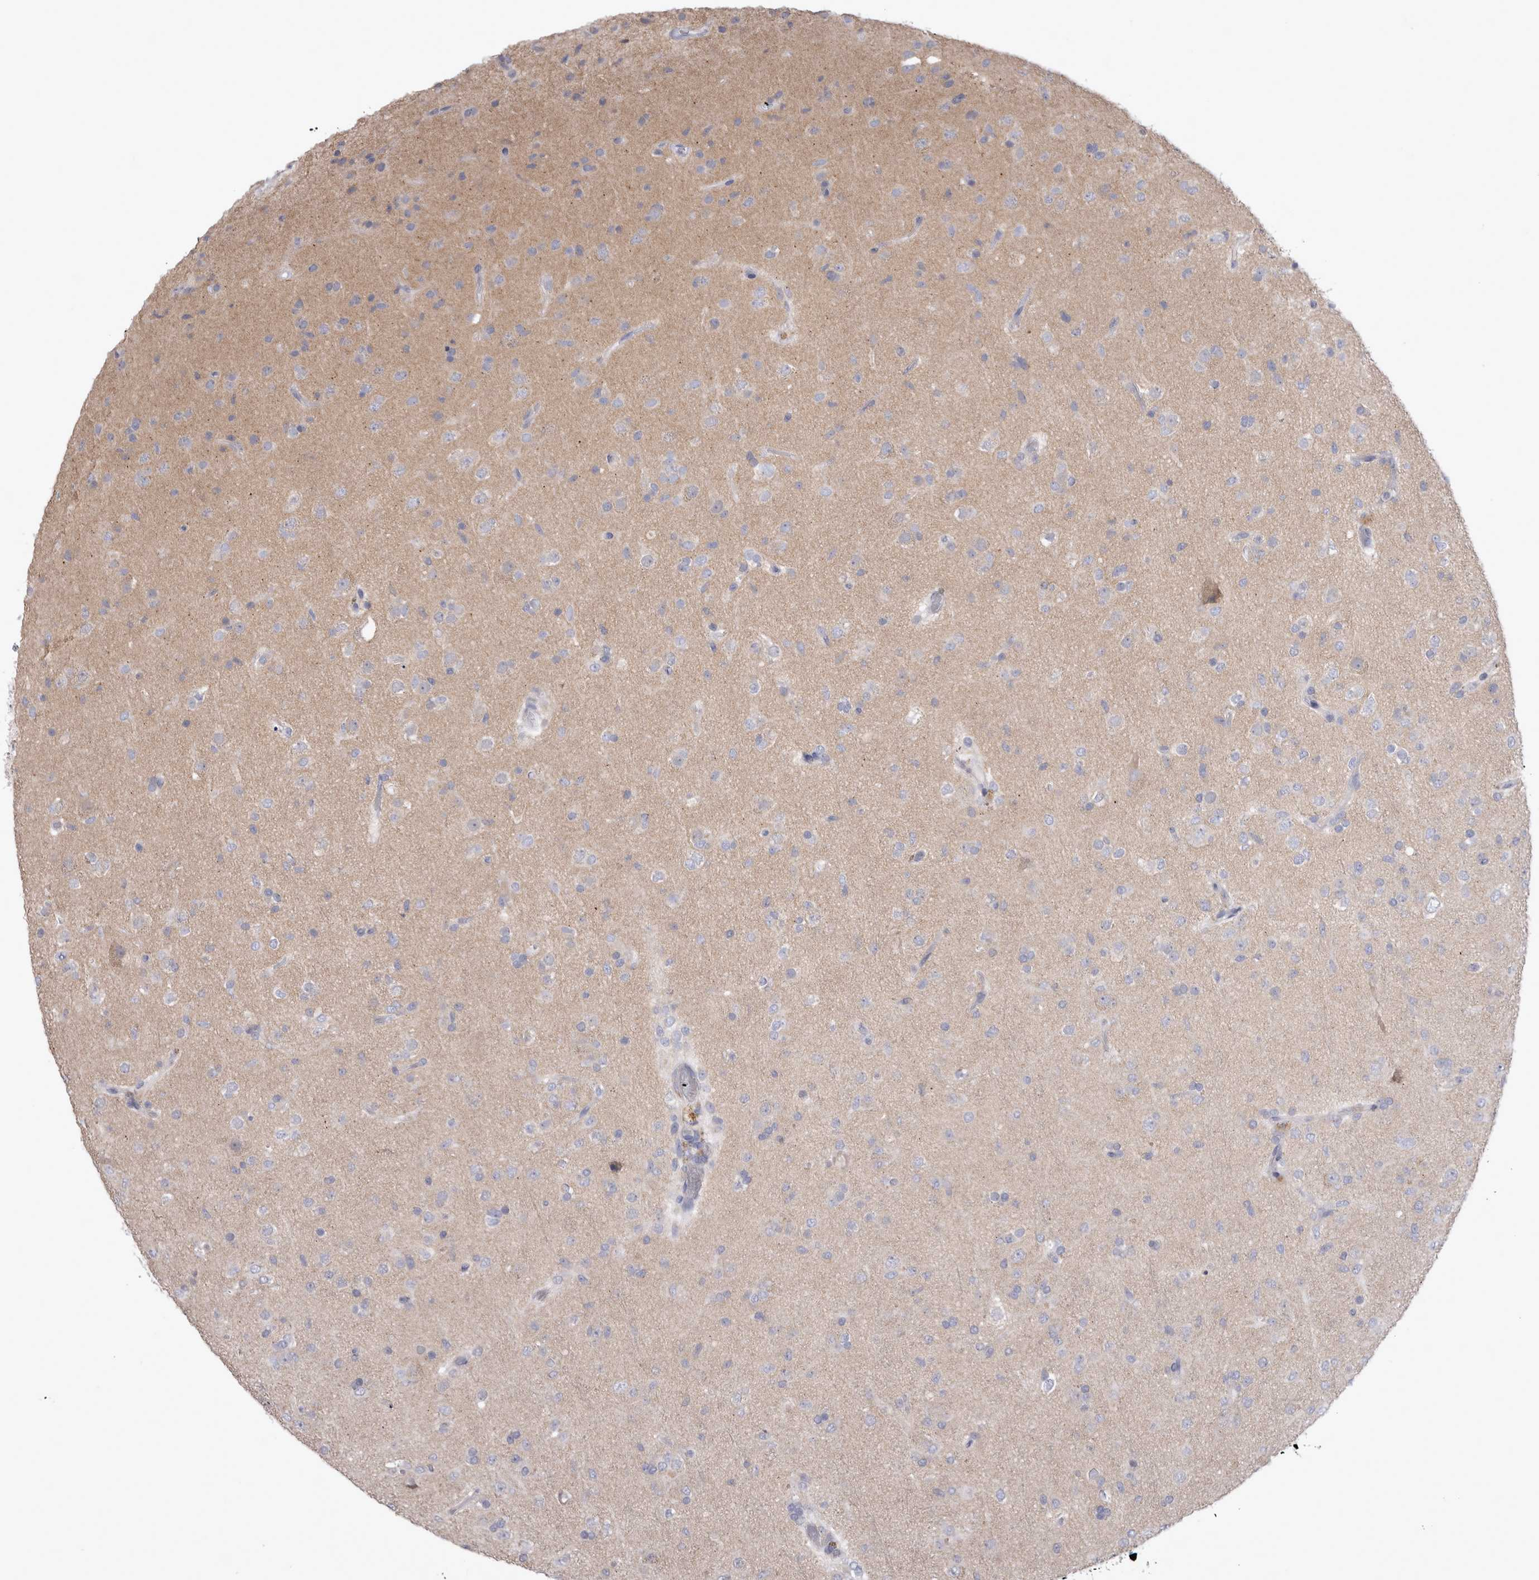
{"staining": {"intensity": "negative", "quantity": "none", "location": "none"}, "tissue": "glioma", "cell_type": "Tumor cells", "image_type": "cancer", "snomed": [{"axis": "morphology", "description": "Glioma, malignant, Low grade"}, {"axis": "topography", "description": "Brain"}], "caption": "Glioma was stained to show a protein in brown. There is no significant expression in tumor cells.", "gene": "LRRC40", "patient": {"sex": "male", "age": 65}}